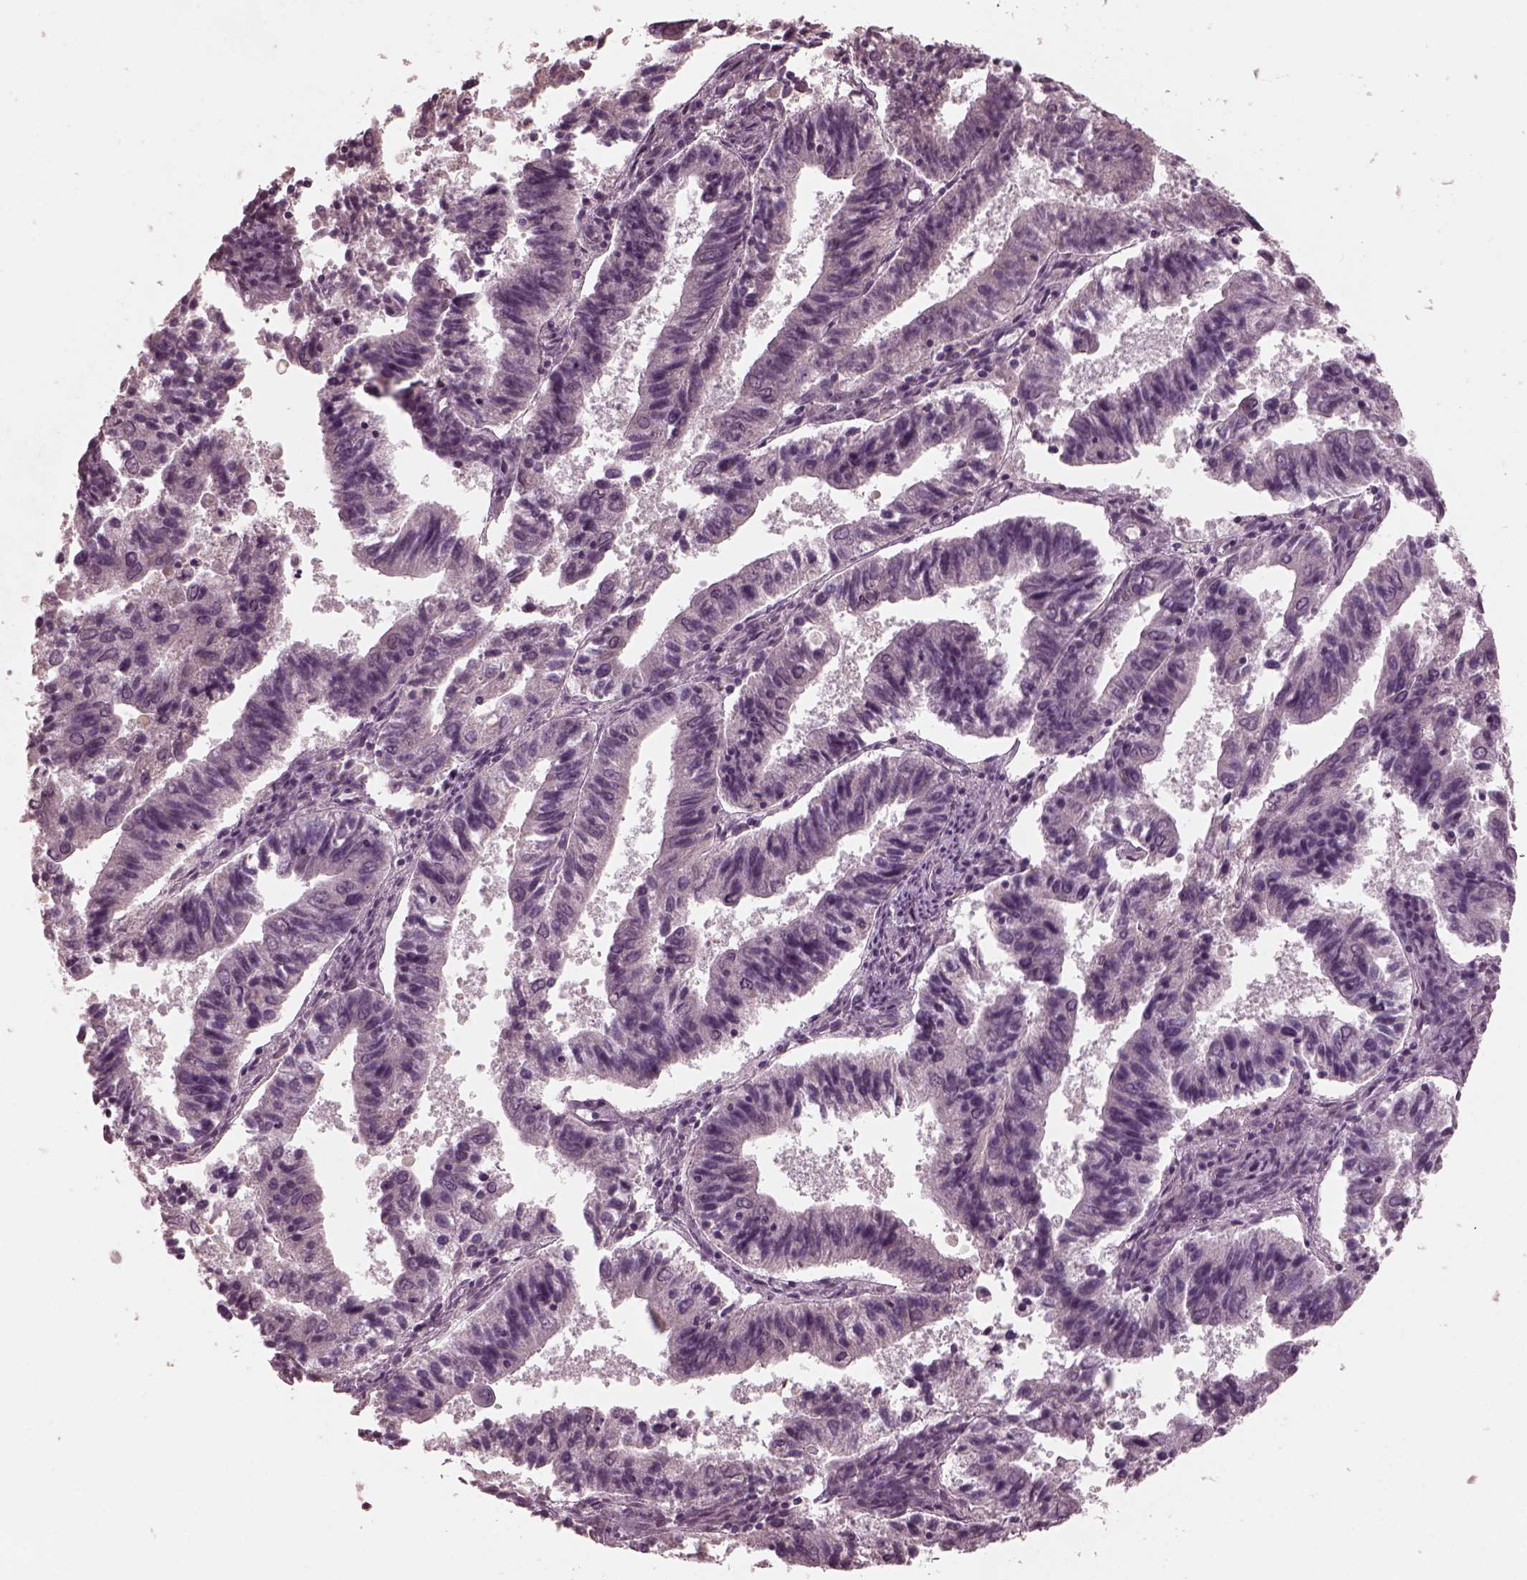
{"staining": {"intensity": "negative", "quantity": "none", "location": "none"}, "tissue": "endometrial cancer", "cell_type": "Tumor cells", "image_type": "cancer", "snomed": [{"axis": "morphology", "description": "Adenocarcinoma, NOS"}, {"axis": "topography", "description": "Endometrium"}], "caption": "The image shows no staining of tumor cells in adenocarcinoma (endometrial).", "gene": "RCVRN", "patient": {"sex": "female", "age": 82}}